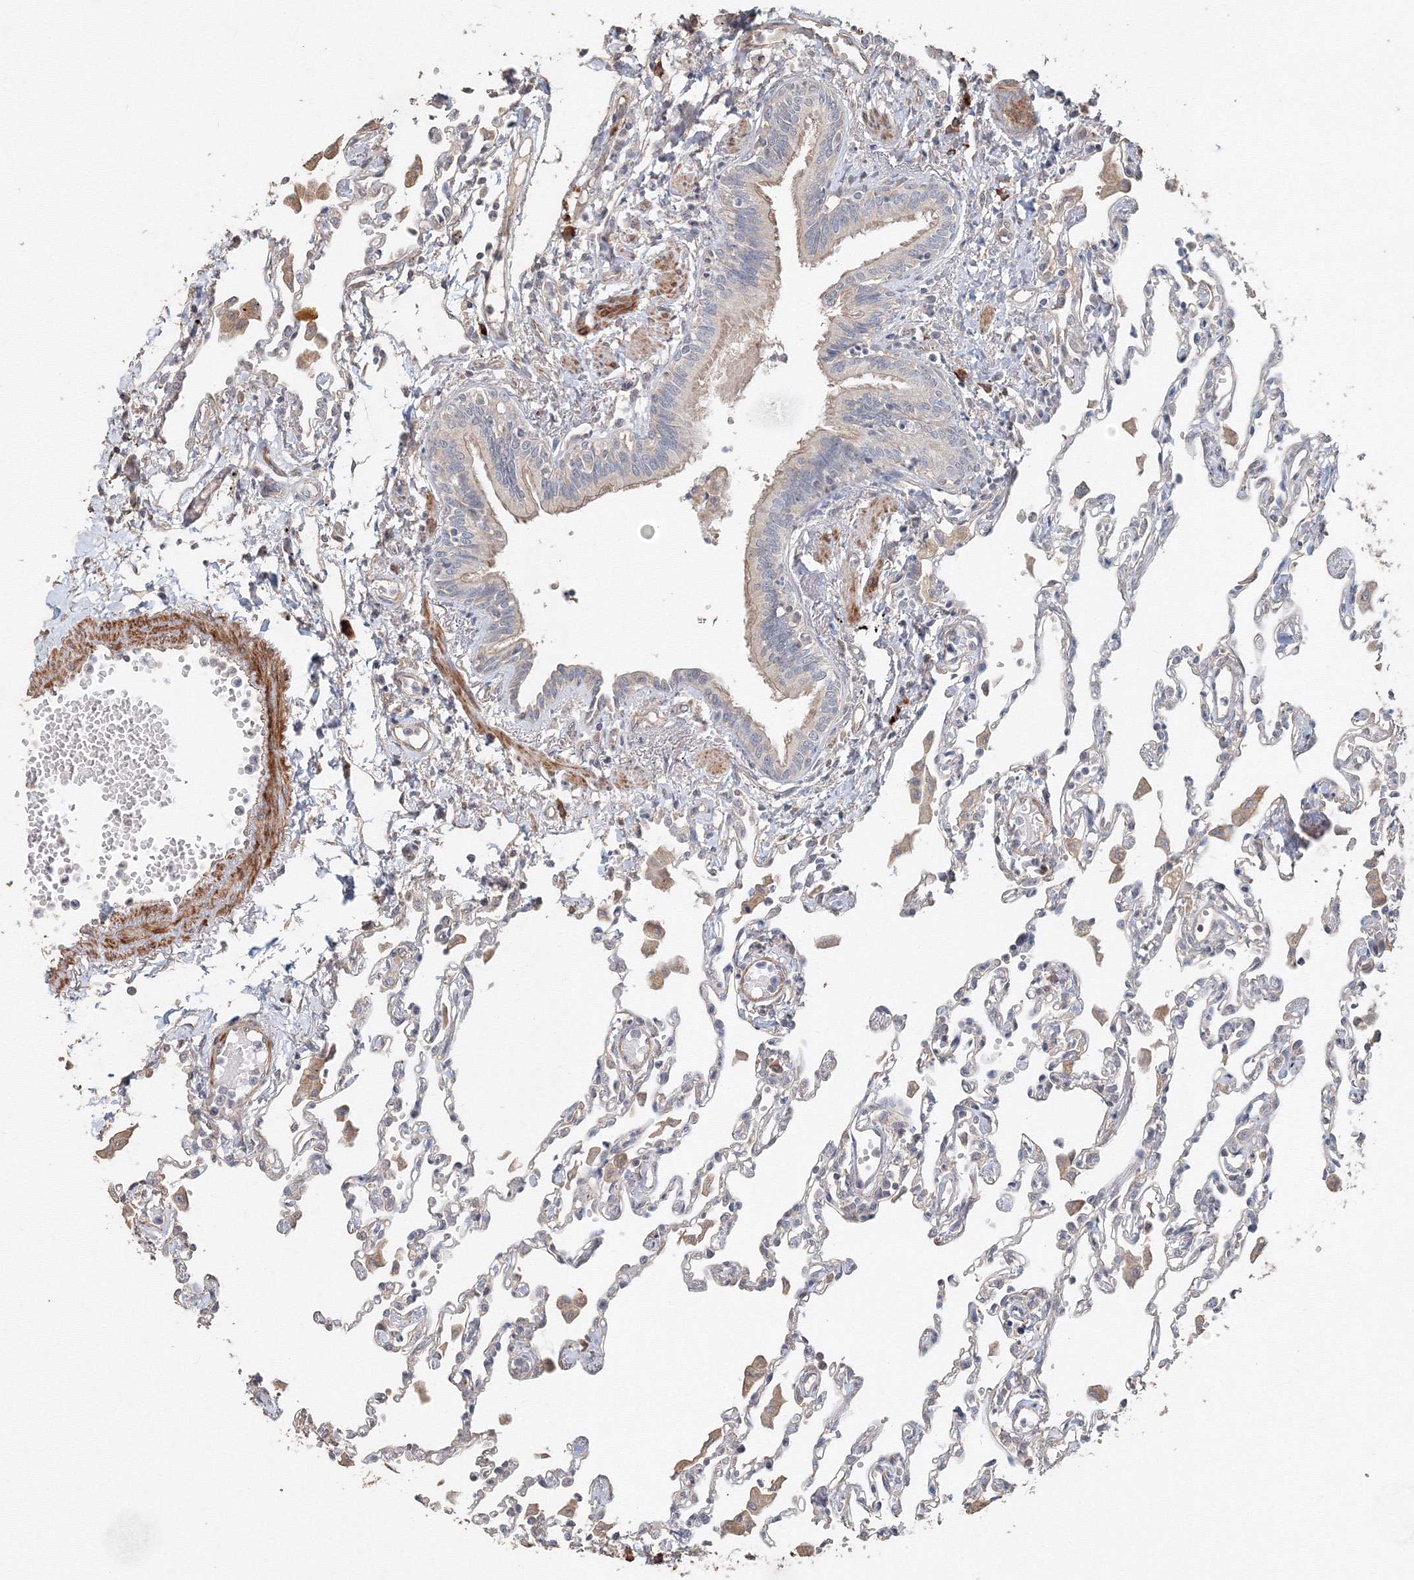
{"staining": {"intensity": "negative", "quantity": "none", "location": "none"}, "tissue": "lung", "cell_type": "Alveolar cells", "image_type": "normal", "snomed": [{"axis": "morphology", "description": "Normal tissue, NOS"}, {"axis": "topography", "description": "Bronchus"}, {"axis": "topography", "description": "Lung"}], "caption": "Immunohistochemical staining of benign human lung displays no significant expression in alveolar cells. Nuclei are stained in blue.", "gene": "NALF2", "patient": {"sex": "female", "age": 49}}